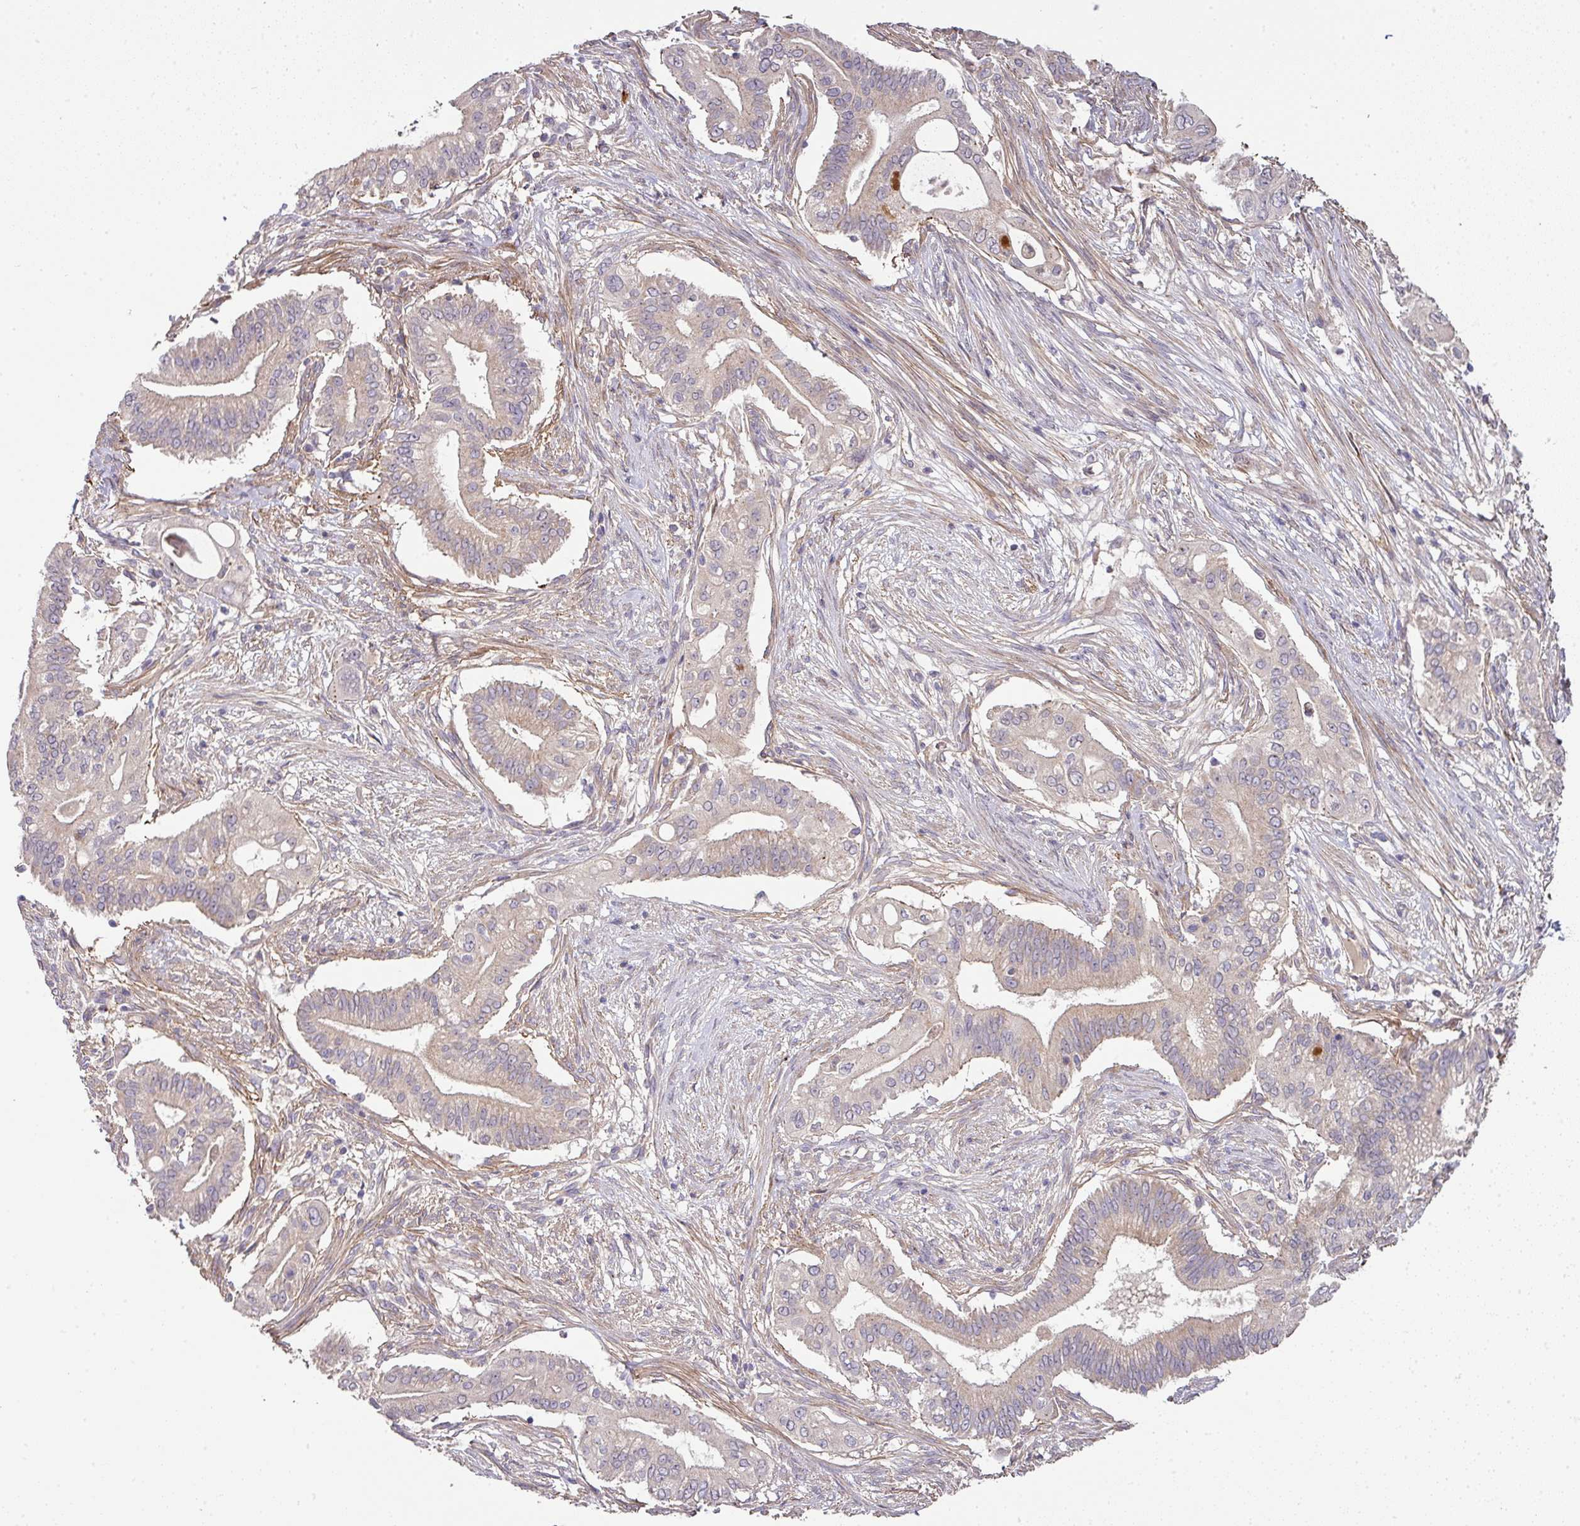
{"staining": {"intensity": "negative", "quantity": "none", "location": "none"}, "tissue": "pancreatic cancer", "cell_type": "Tumor cells", "image_type": "cancer", "snomed": [{"axis": "morphology", "description": "Adenocarcinoma, NOS"}, {"axis": "topography", "description": "Pancreas"}], "caption": "Immunohistochemistry (IHC) micrograph of neoplastic tissue: adenocarcinoma (pancreatic) stained with DAB (3,3'-diaminobenzidine) reveals no significant protein expression in tumor cells.", "gene": "STK35", "patient": {"sex": "female", "age": 68}}